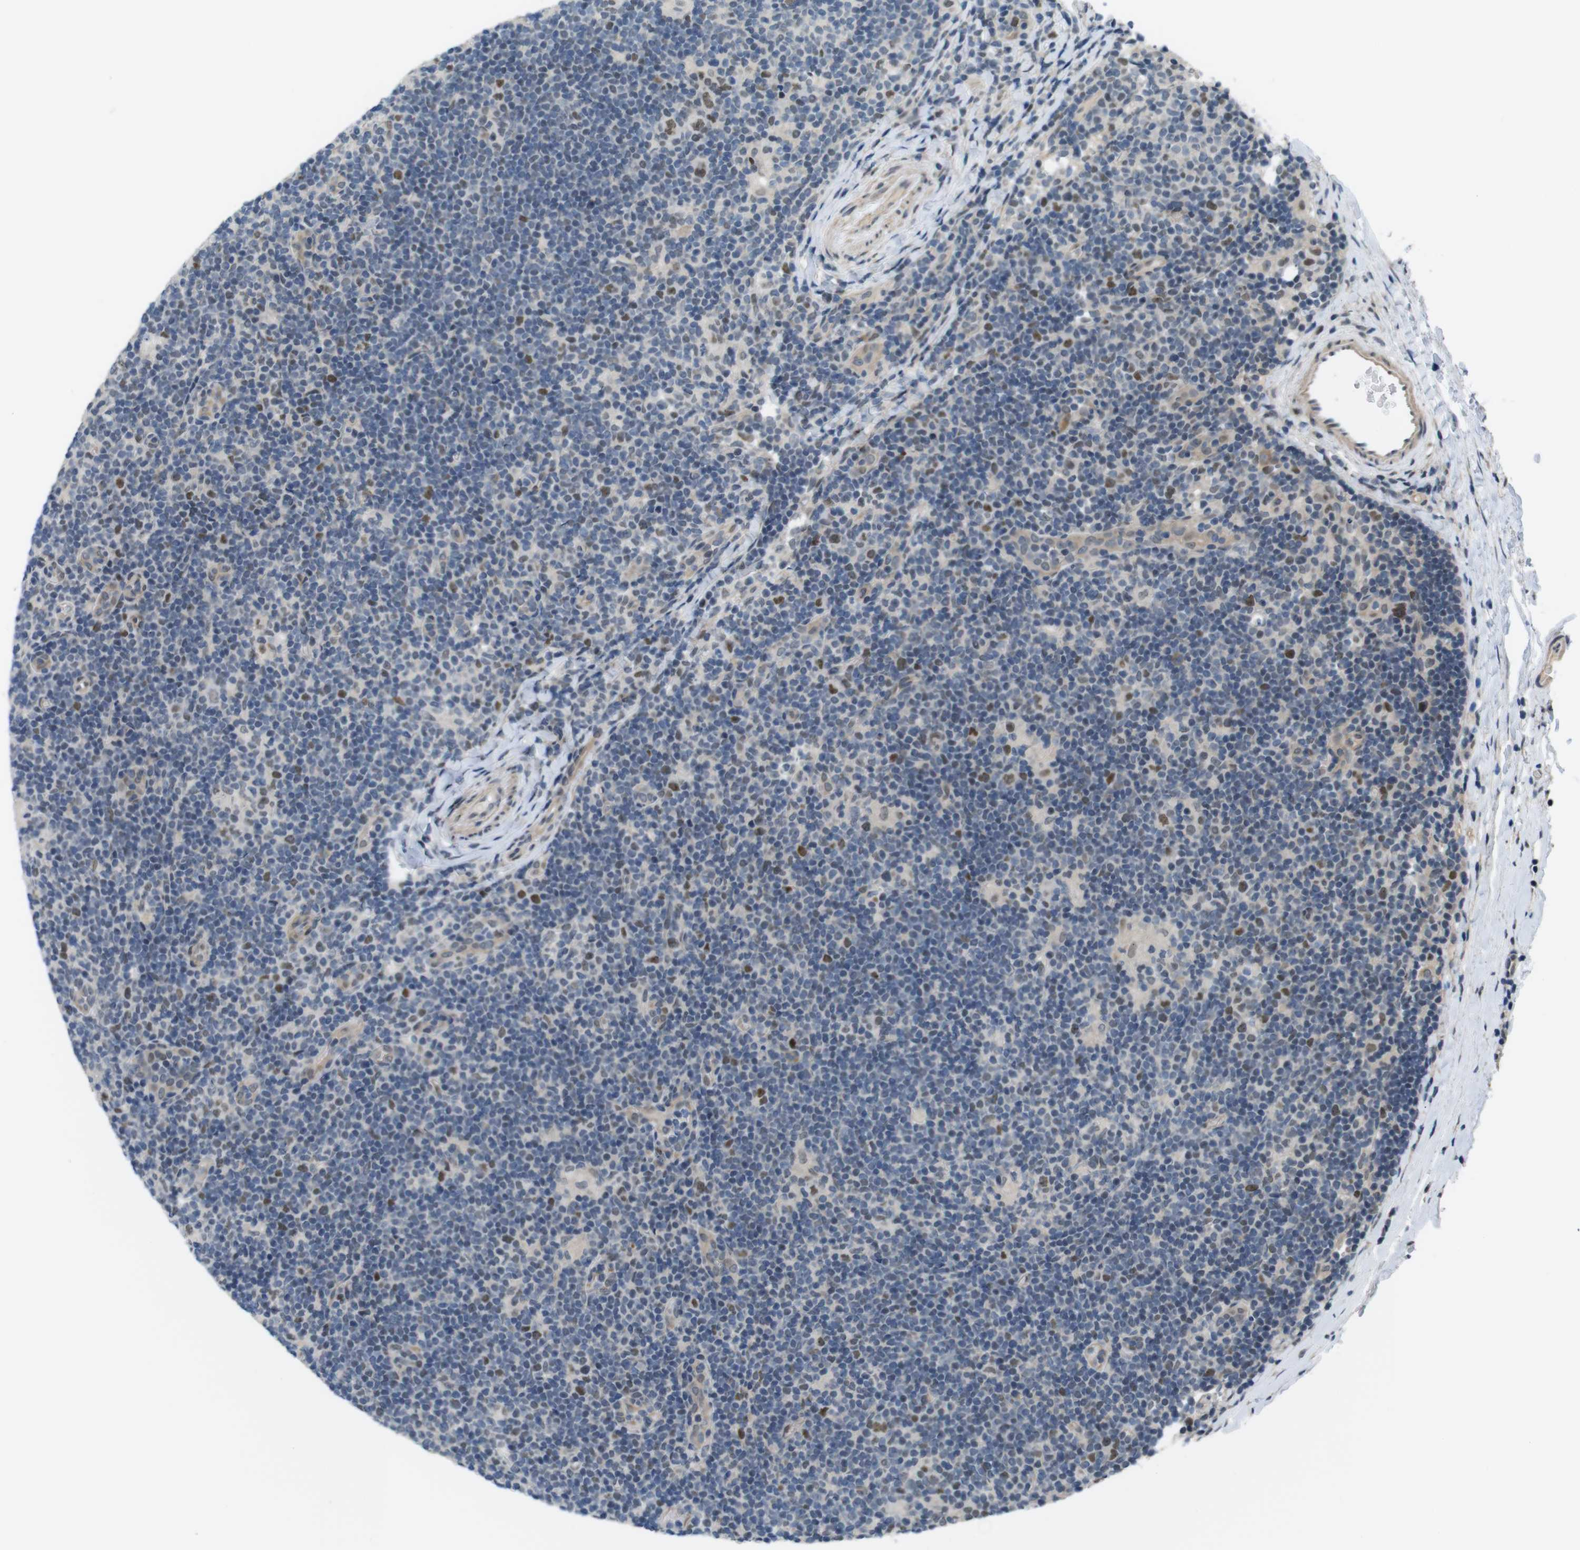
{"staining": {"intensity": "moderate", "quantity": "25%-75%", "location": "nuclear"}, "tissue": "lymphoma", "cell_type": "Tumor cells", "image_type": "cancer", "snomed": [{"axis": "morphology", "description": "Hodgkin's disease, NOS"}, {"axis": "topography", "description": "Lymph node"}], "caption": "Immunohistochemical staining of lymphoma displays medium levels of moderate nuclear staining in about 25%-75% of tumor cells.", "gene": "SMCO2", "patient": {"sex": "female", "age": 57}}